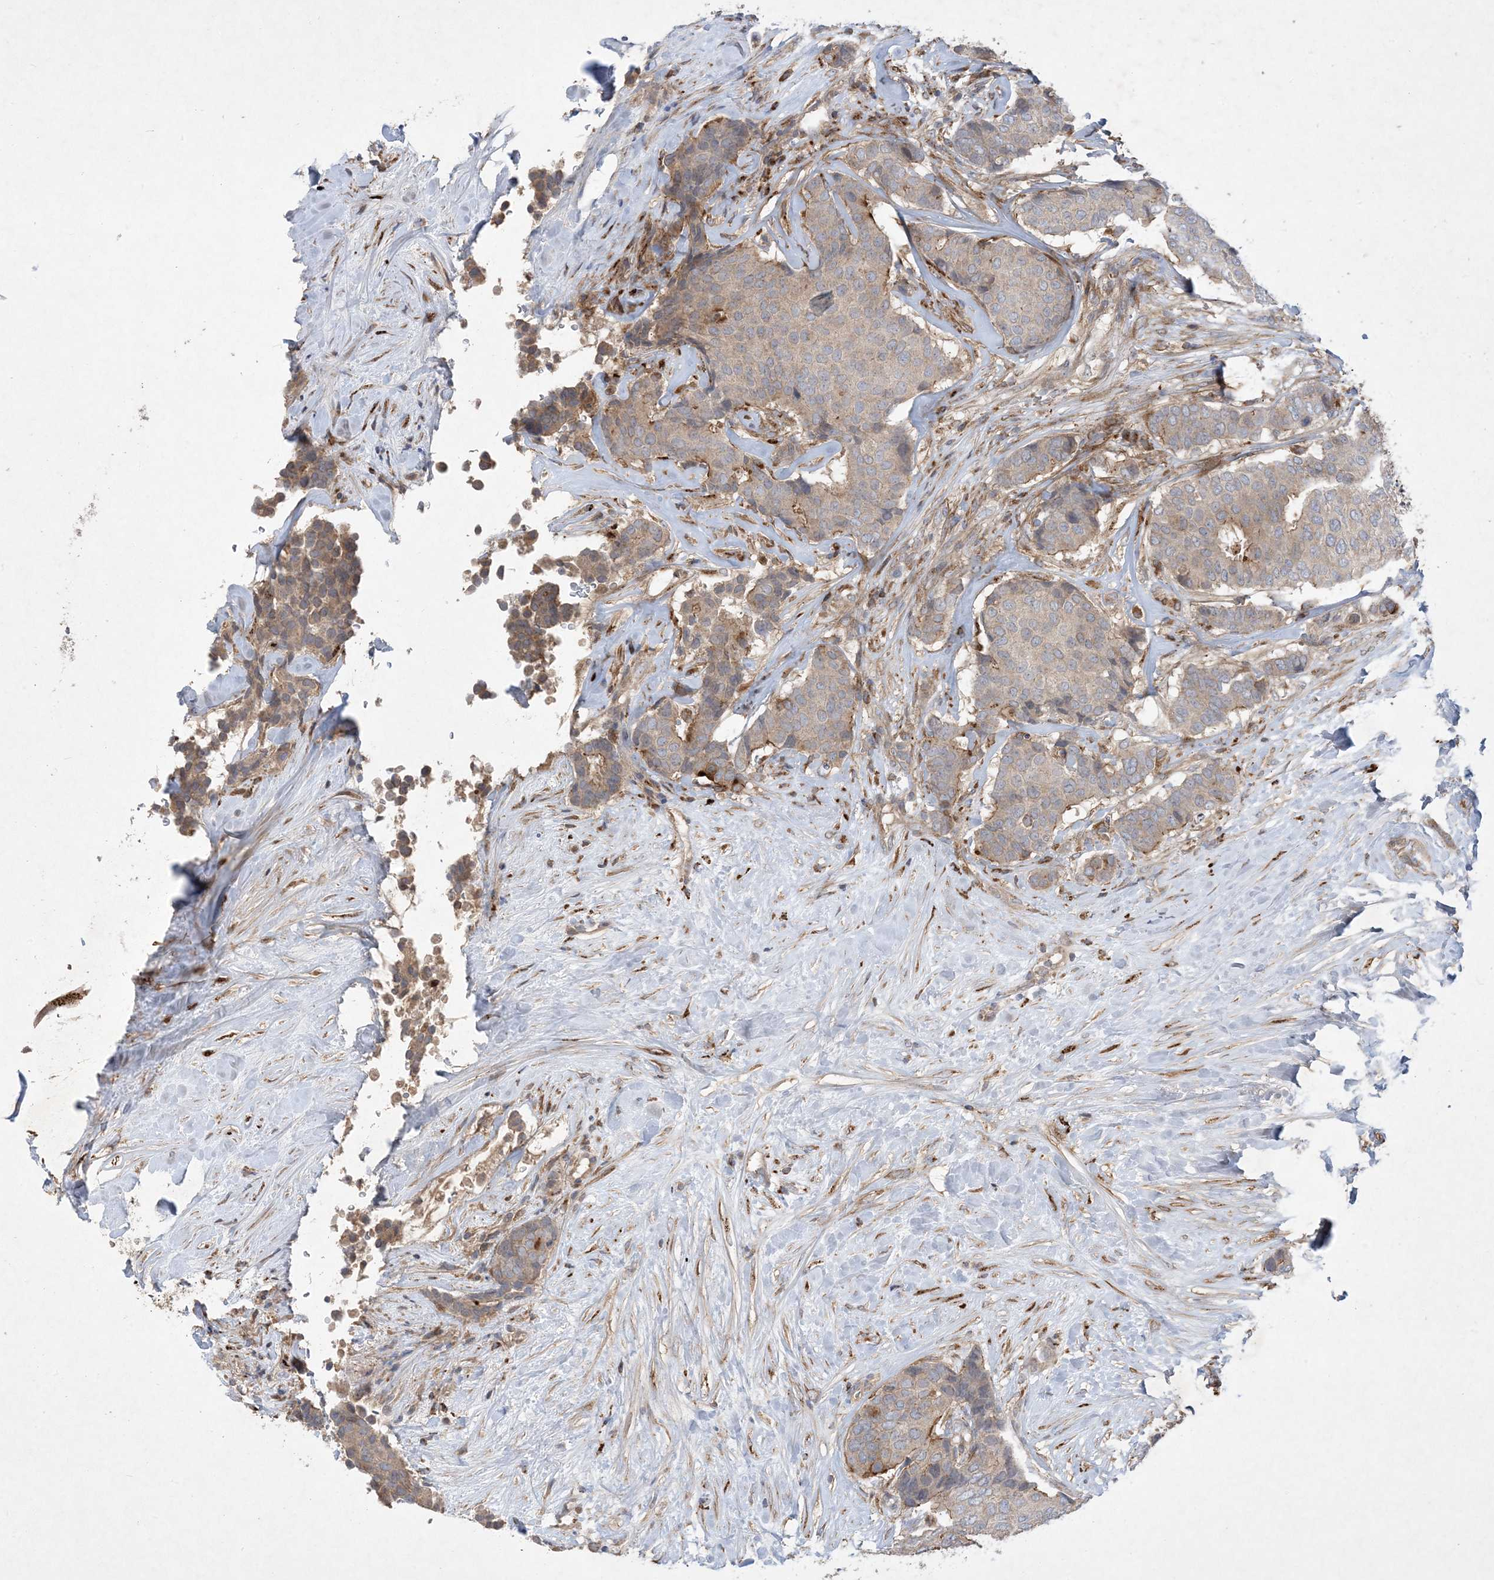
{"staining": {"intensity": "weak", "quantity": "<25%", "location": "cytoplasmic/membranous"}, "tissue": "breast cancer", "cell_type": "Tumor cells", "image_type": "cancer", "snomed": [{"axis": "morphology", "description": "Duct carcinoma"}, {"axis": "topography", "description": "Breast"}], "caption": "This is an immunohistochemistry photomicrograph of breast cancer. There is no expression in tumor cells.", "gene": "MASP2", "patient": {"sex": "female", "age": 75}}